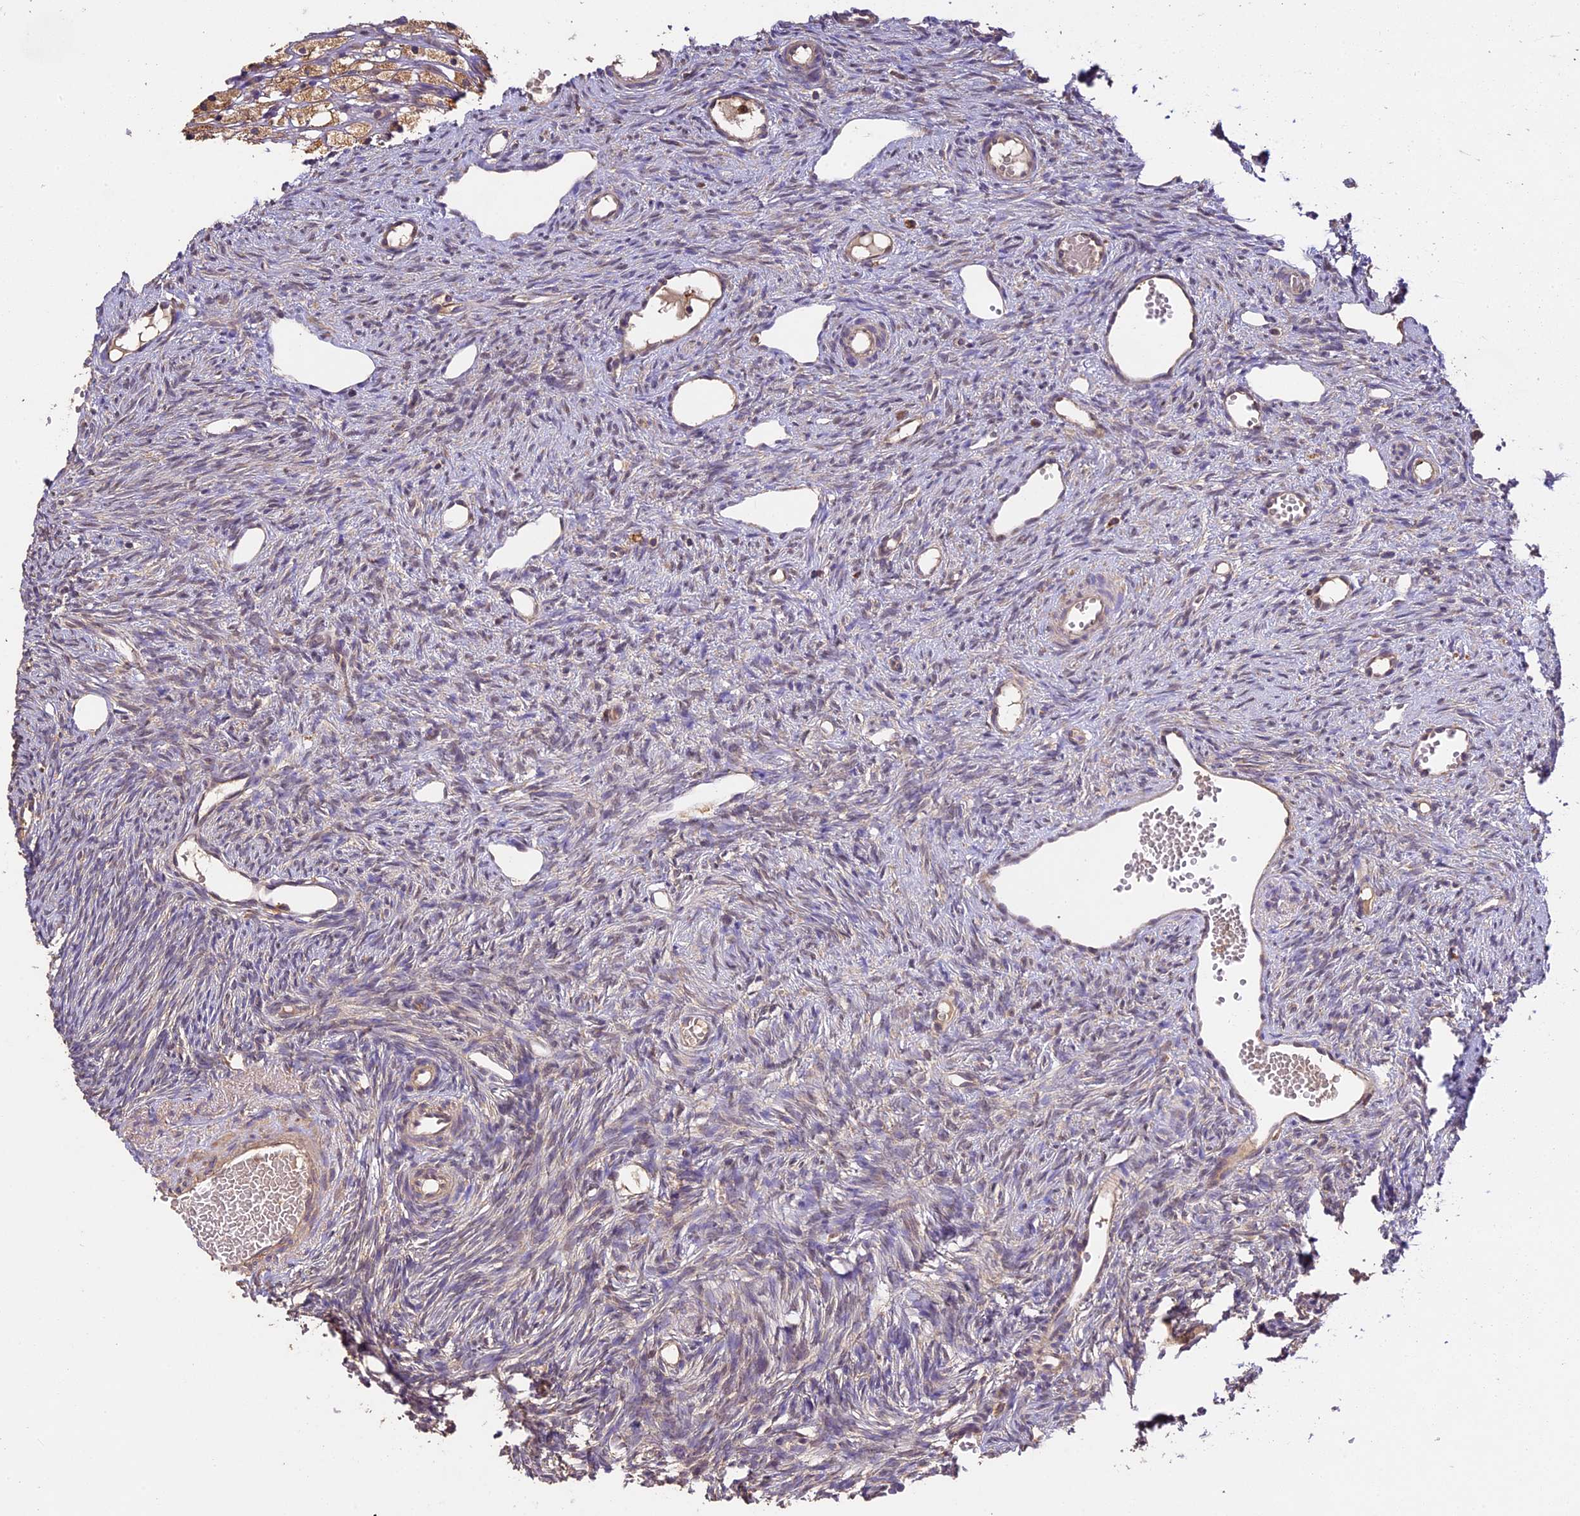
{"staining": {"intensity": "negative", "quantity": "none", "location": "none"}, "tissue": "ovary", "cell_type": "Ovarian stroma cells", "image_type": "normal", "snomed": [{"axis": "morphology", "description": "Normal tissue, NOS"}, {"axis": "topography", "description": "Ovary"}], "caption": "The photomicrograph displays no staining of ovarian stroma cells in normal ovary. (DAB (3,3'-diaminobenzidine) IHC visualized using brightfield microscopy, high magnification).", "gene": "BRAP", "patient": {"sex": "female", "age": 51}}